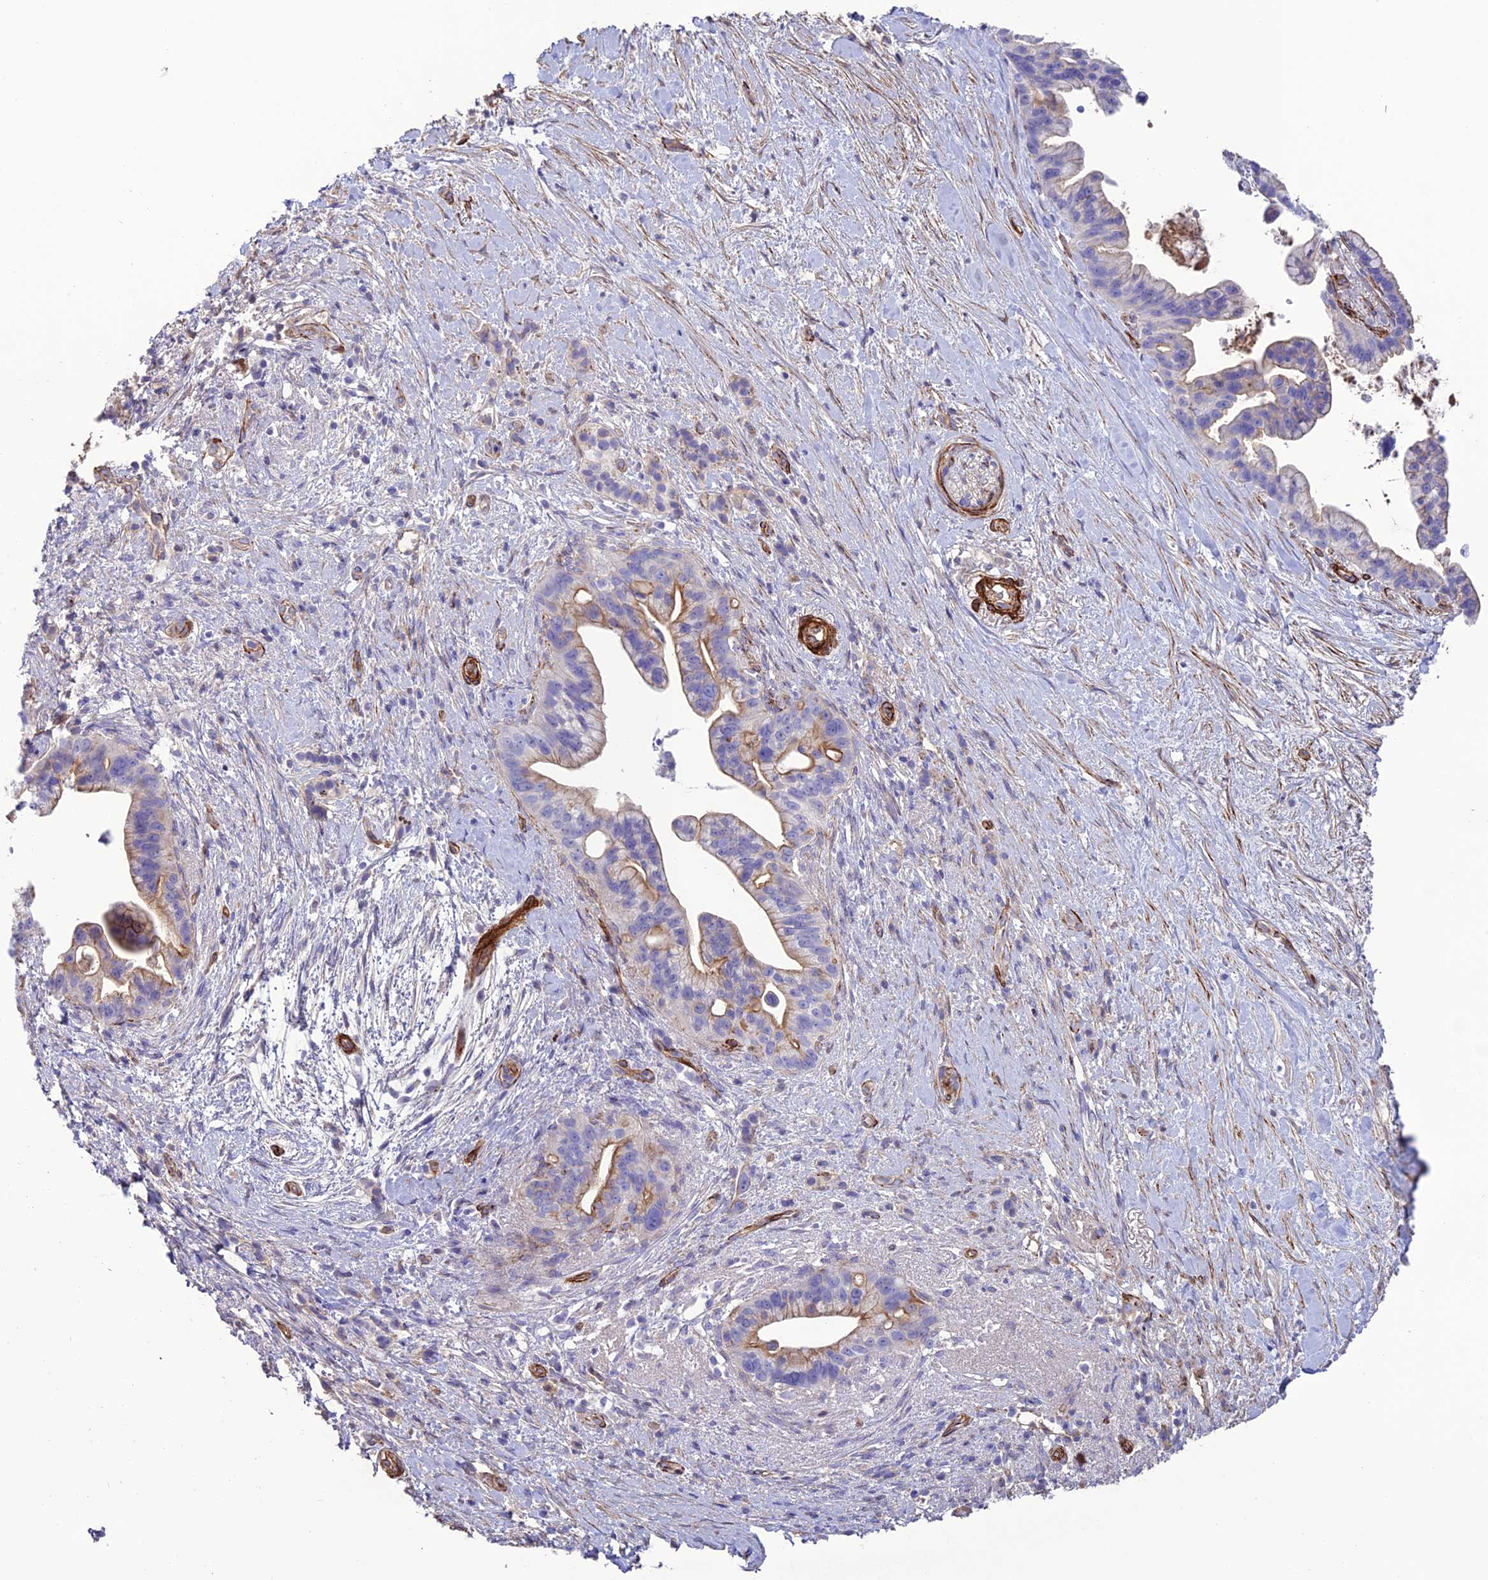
{"staining": {"intensity": "moderate", "quantity": "<25%", "location": "cytoplasmic/membranous"}, "tissue": "pancreatic cancer", "cell_type": "Tumor cells", "image_type": "cancer", "snomed": [{"axis": "morphology", "description": "Adenocarcinoma, NOS"}, {"axis": "topography", "description": "Pancreas"}], "caption": "IHC (DAB (3,3'-diaminobenzidine)) staining of human adenocarcinoma (pancreatic) reveals moderate cytoplasmic/membranous protein staining in about <25% of tumor cells. (DAB IHC, brown staining for protein, blue staining for nuclei).", "gene": "REX1BD", "patient": {"sex": "female", "age": 83}}